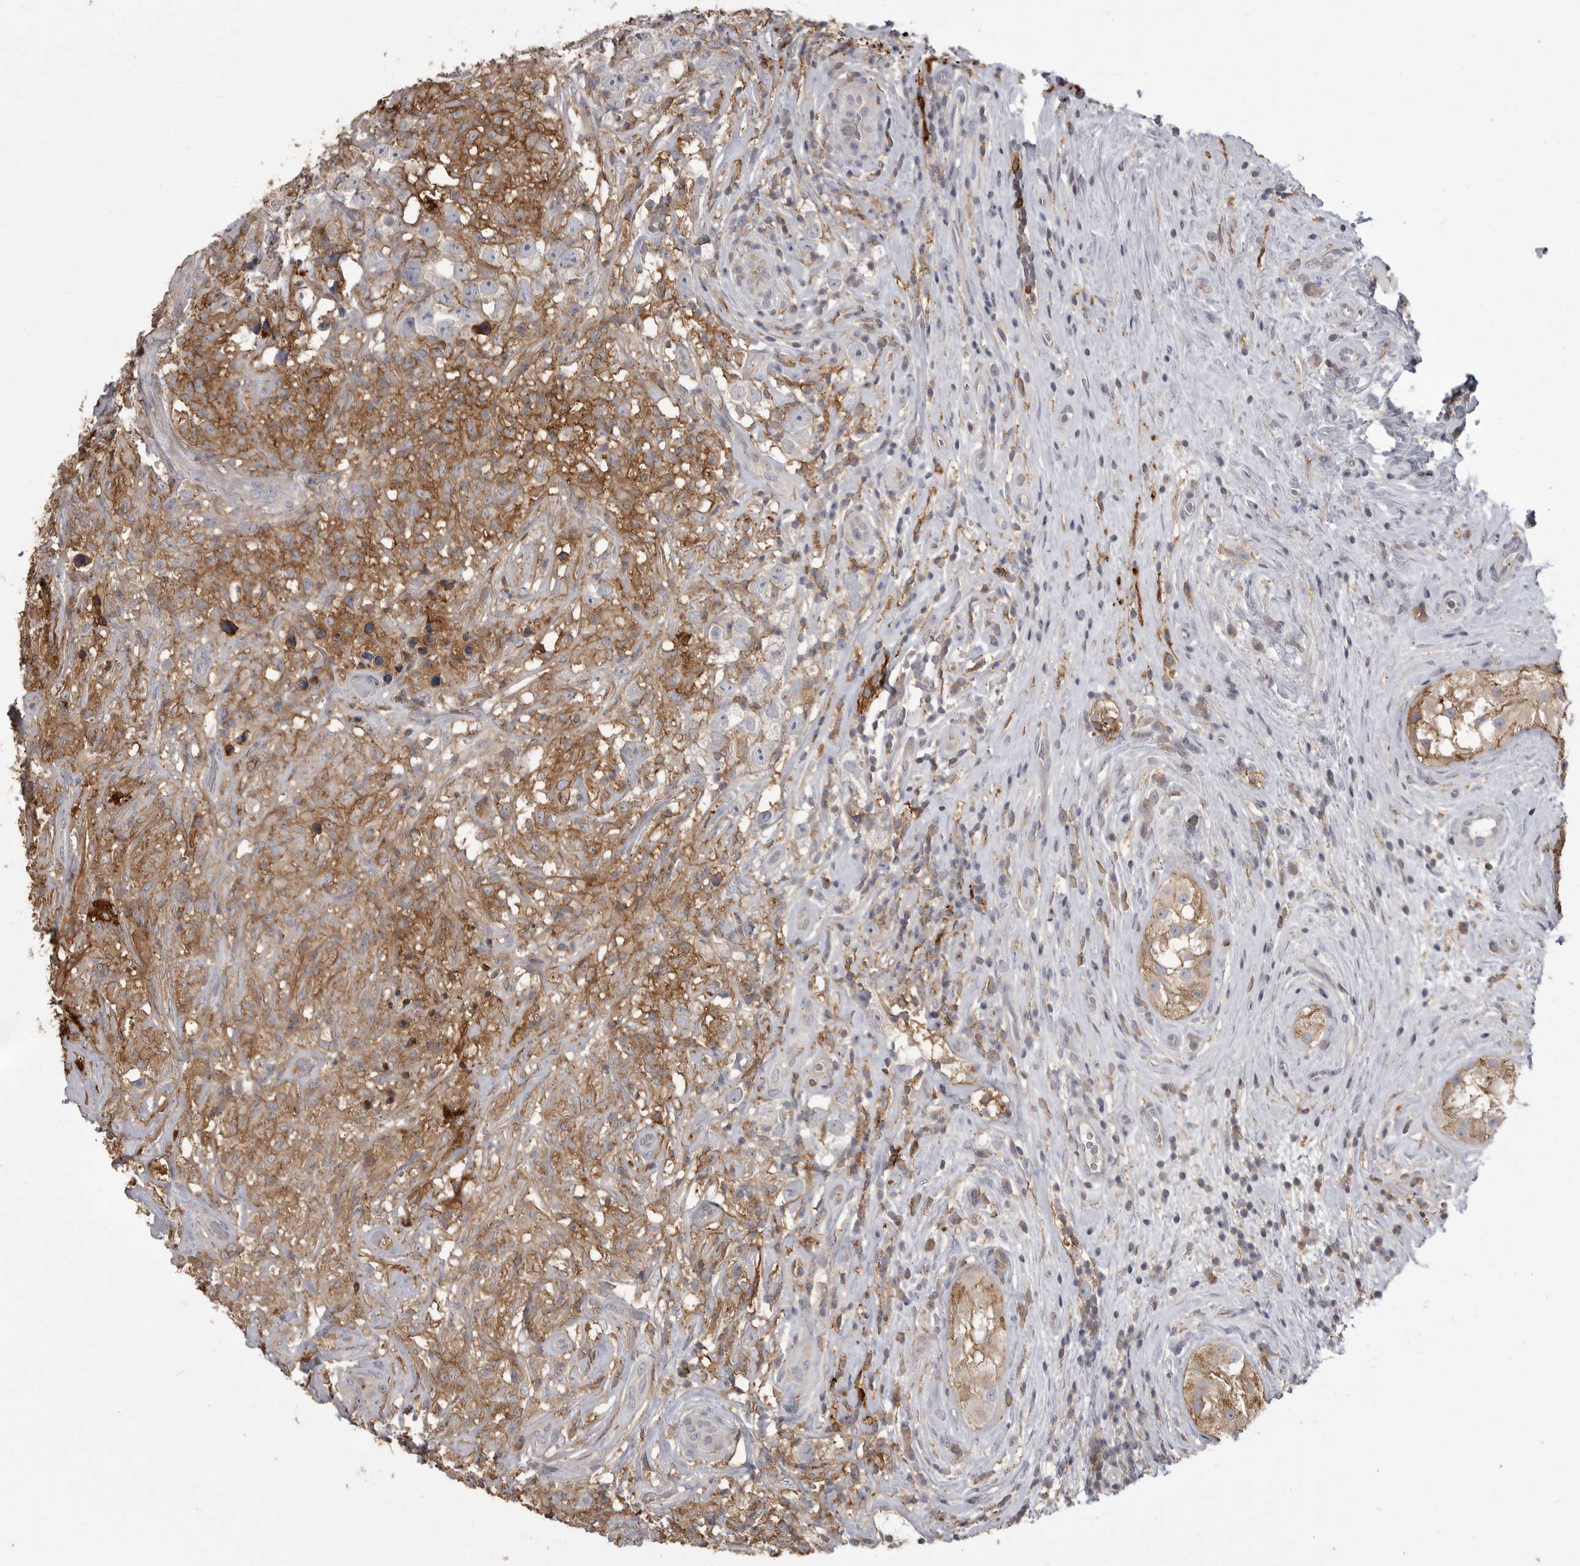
{"staining": {"intensity": "moderate", "quantity": "25%-75%", "location": "cytoplasmic/membranous"}, "tissue": "testis cancer", "cell_type": "Tumor cells", "image_type": "cancer", "snomed": [{"axis": "morphology", "description": "Seminoma, NOS"}, {"axis": "topography", "description": "Testis"}], "caption": "Immunohistochemistry (IHC) photomicrograph of testis cancer stained for a protein (brown), which displays medium levels of moderate cytoplasmic/membranous positivity in about 25%-75% of tumor cells.", "gene": "CMTM6", "patient": {"sex": "male", "age": 49}}